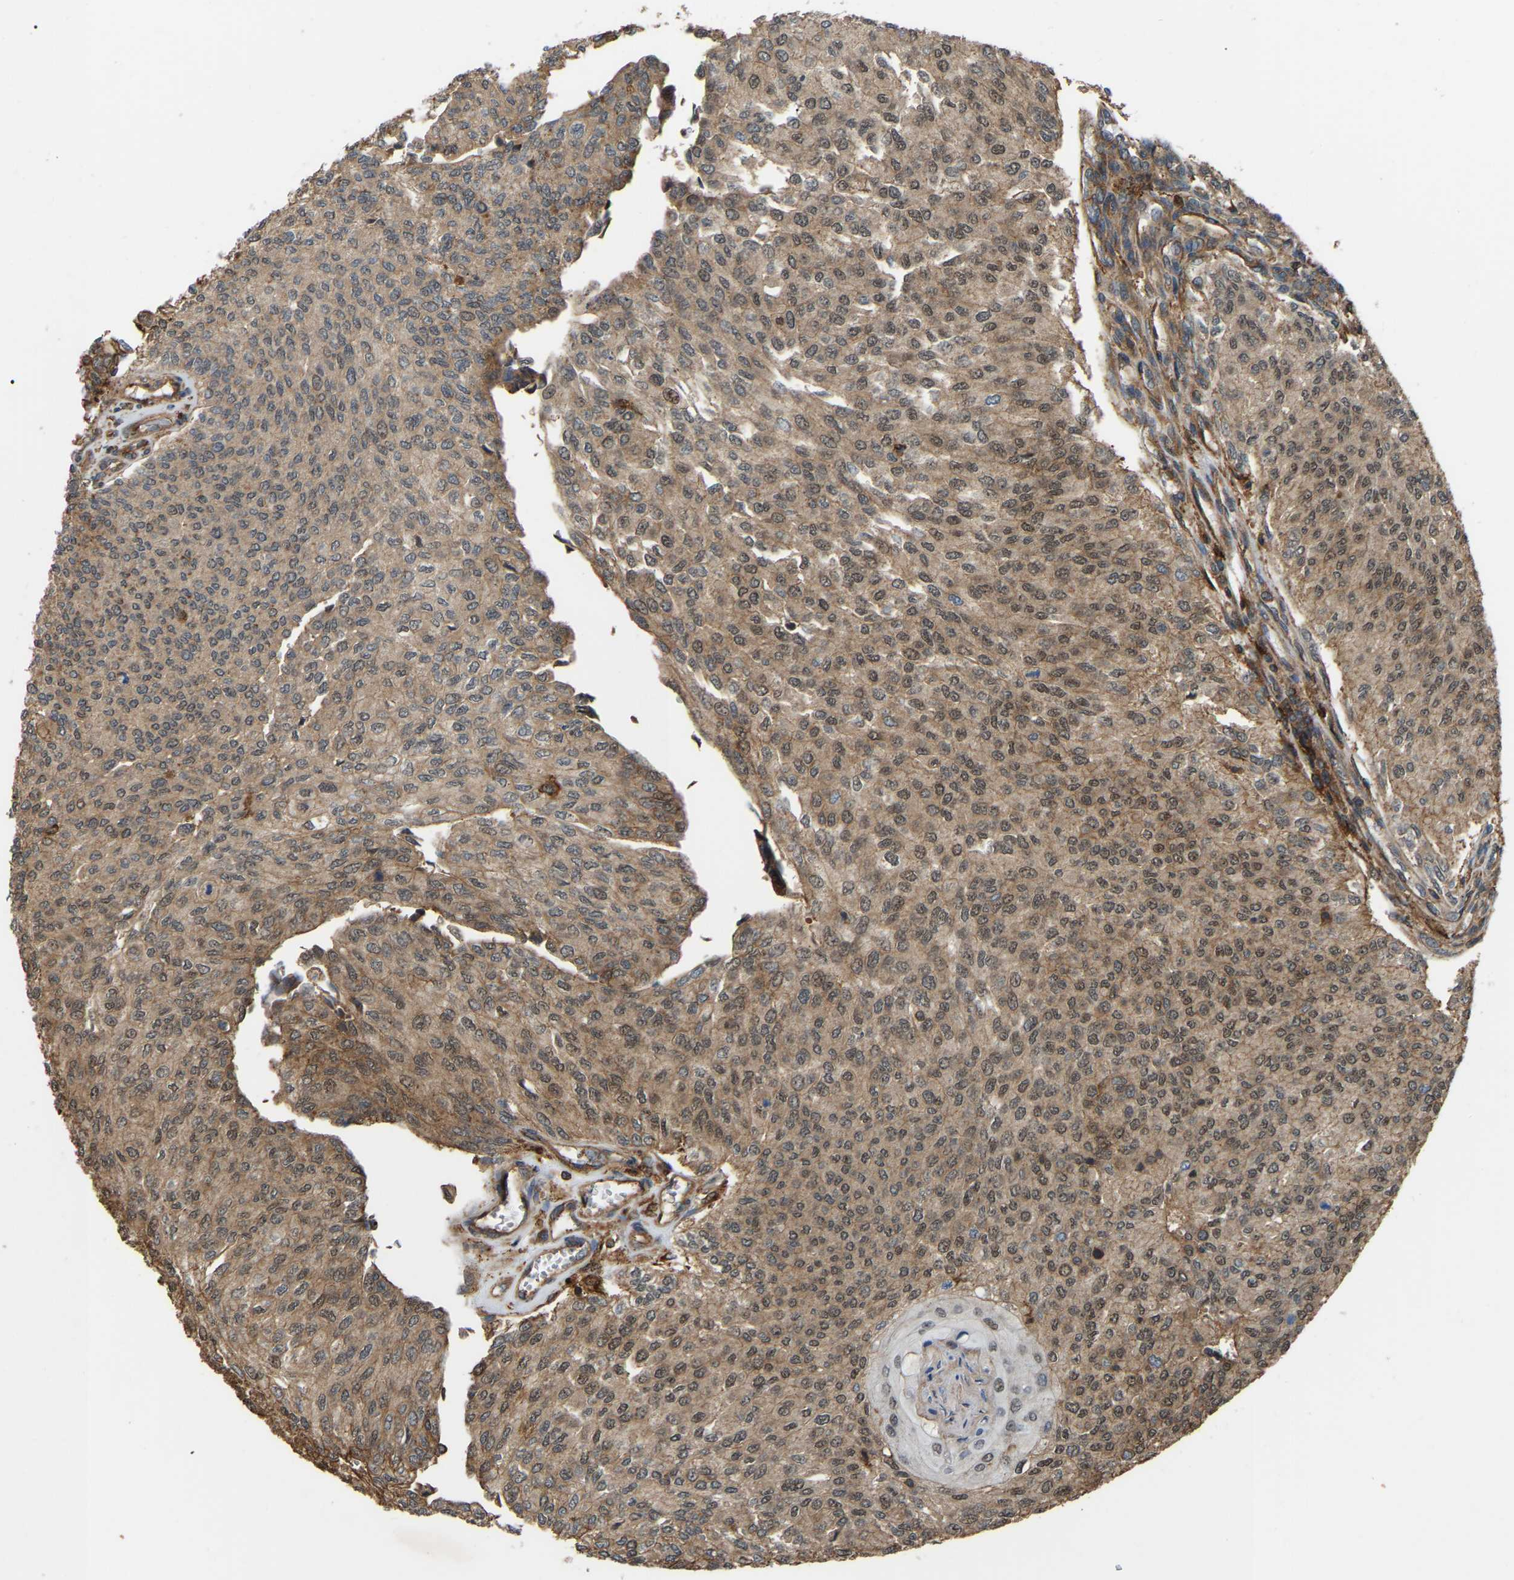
{"staining": {"intensity": "moderate", "quantity": ">75%", "location": "cytoplasmic/membranous,nuclear"}, "tissue": "urothelial cancer", "cell_type": "Tumor cells", "image_type": "cancer", "snomed": [{"axis": "morphology", "description": "Urothelial carcinoma, Low grade"}, {"axis": "topography", "description": "Urinary bladder"}], "caption": "Protein expression analysis of human urothelial cancer reveals moderate cytoplasmic/membranous and nuclear positivity in approximately >75% of tumor cells.", "gene": "SAMD9L", "patient": {"sex": "female", "age": 79}}